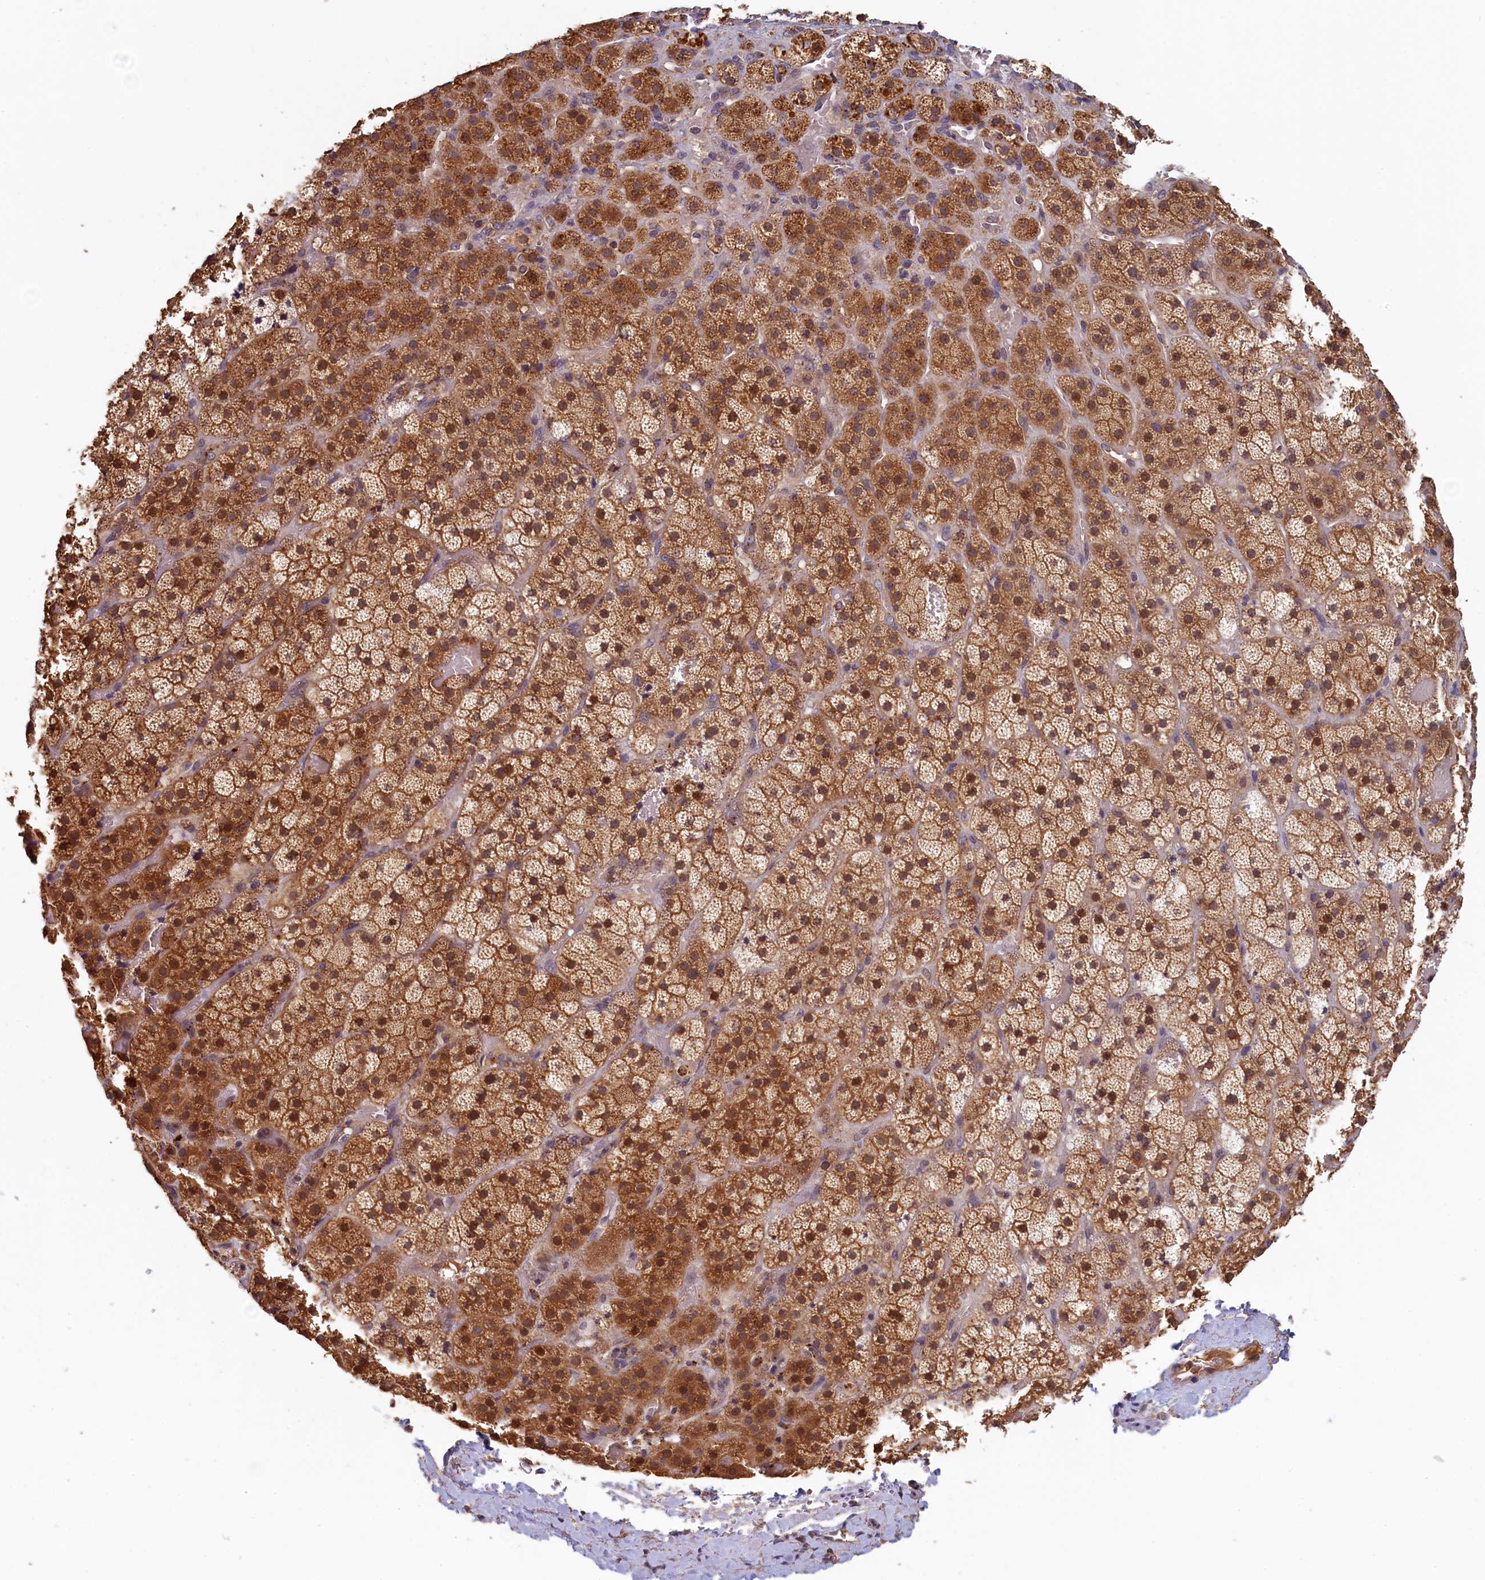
{"staining": {"intensity": "strong", "quantity": ">75%", "location": "cytoplasmic/membranous,nuclear"}, "tissue": "adrenal gland", "cell_type": "Glandular cells", "image_type": "normal", "snomed": [{"axis": "morphology", "description": "Normal tissue, NOS"}, {"axis": "topography", "description": "Adrenal gland"}], "caption": "Immunohistochemistry of benign human adrenal gland displays high levels of strong cytoplasmic/membranous,nuclear staining in about >75% of glandular cells.", "gene": "NUBP2", "patient": {"sex": "male", "age": 57}}